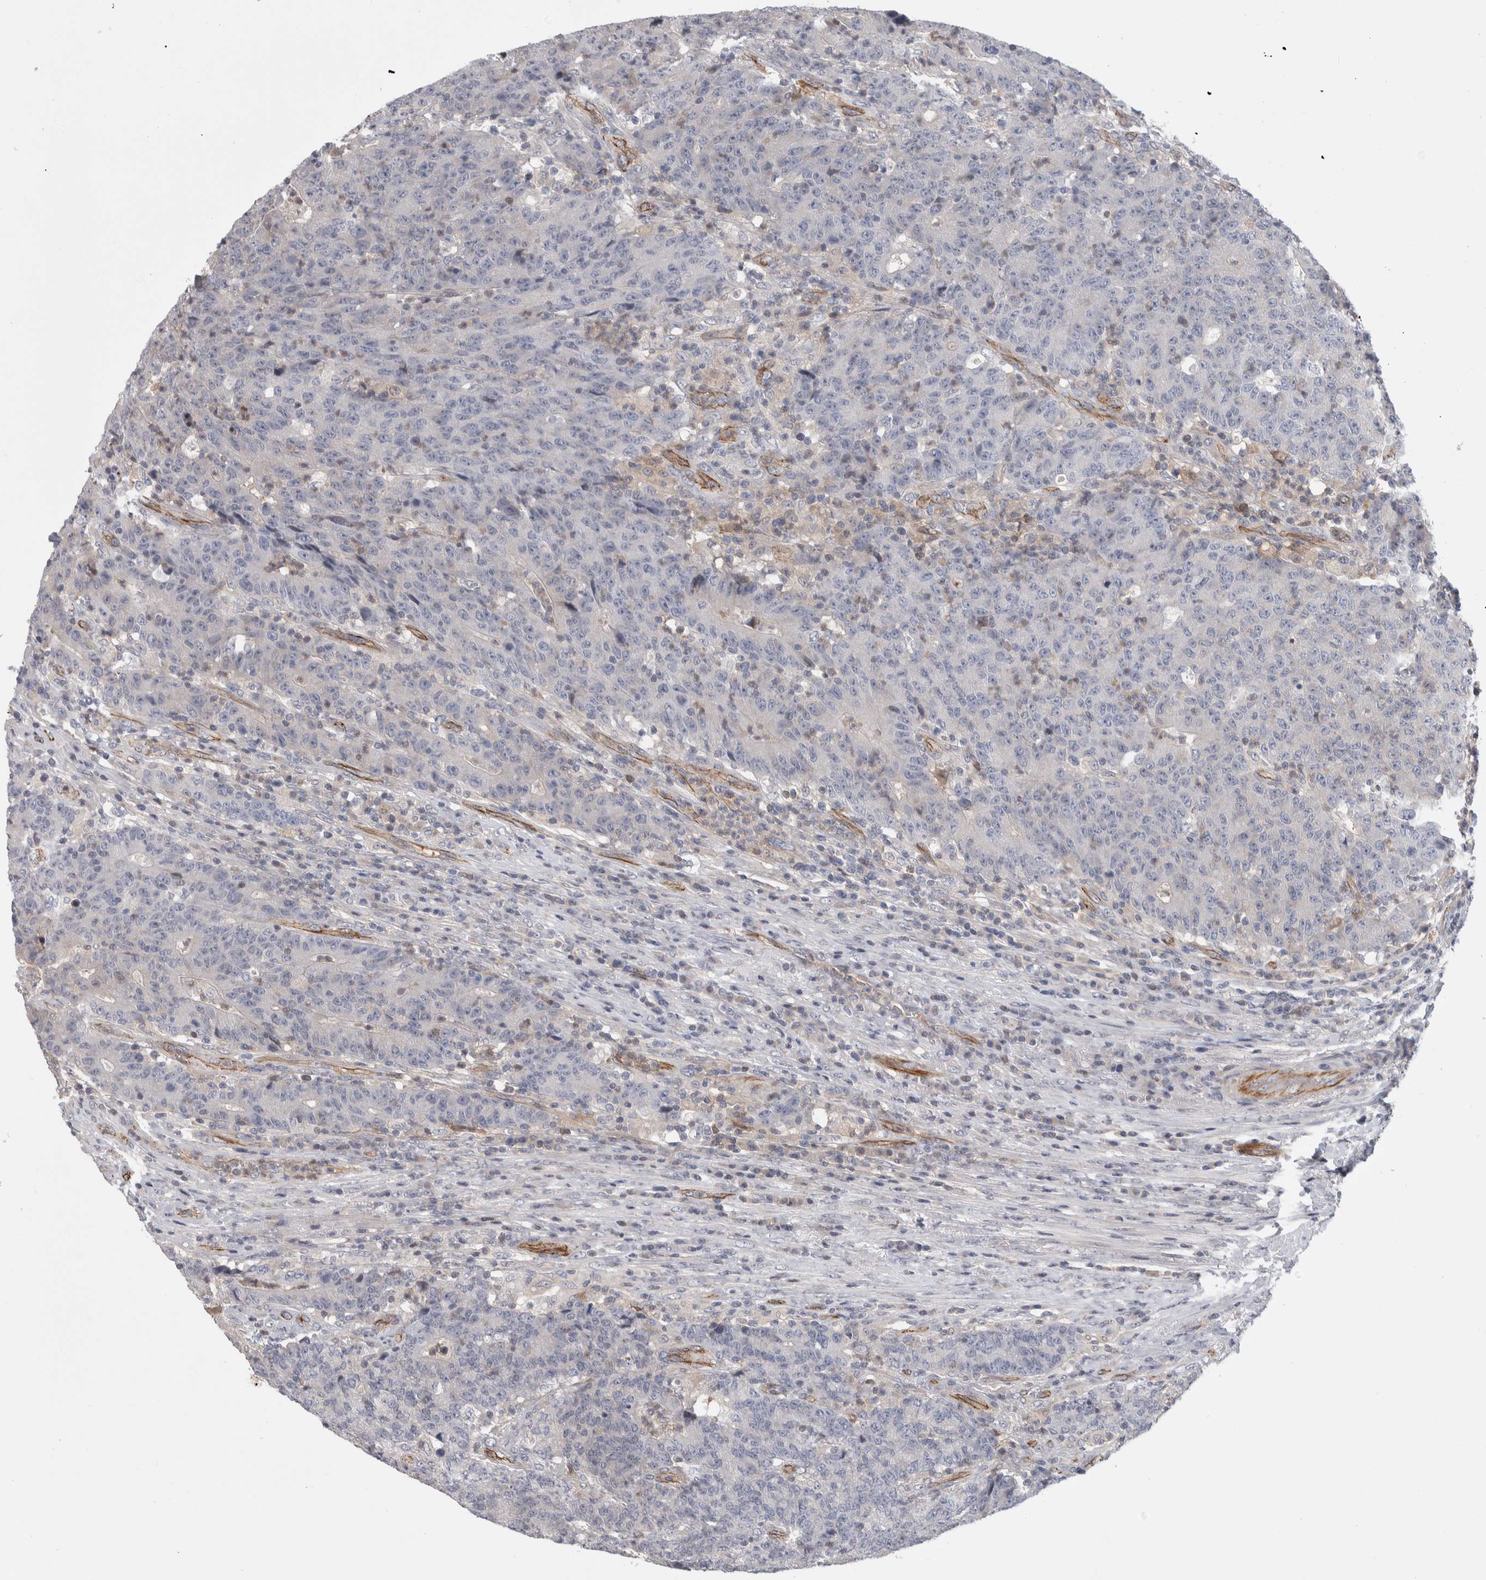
{"staining": {"intensity": "negative", "quantity": "none", "location": "none"}, "tissue": "colorectal cancer", "cell_type": "Tumor cells", "image_type": "cancer", "snomed": [{"axis": "morphology", "description": "Normal tissue, NOS"}, {"axis": "morphology", "description": "Adenocarcinoma, NOS"}, {"axis": "topography", "description": "Colon"}], "caption": "Immunohistochemistry (IHC) micrograph of neoplastic tissue: human colorectal cancer (adenocarcinoma) stained with DAB reveals no significant protein positivity in tumor cells.", "gene": "ZNF862", "patient": {"sex": "female", "age": 75}}